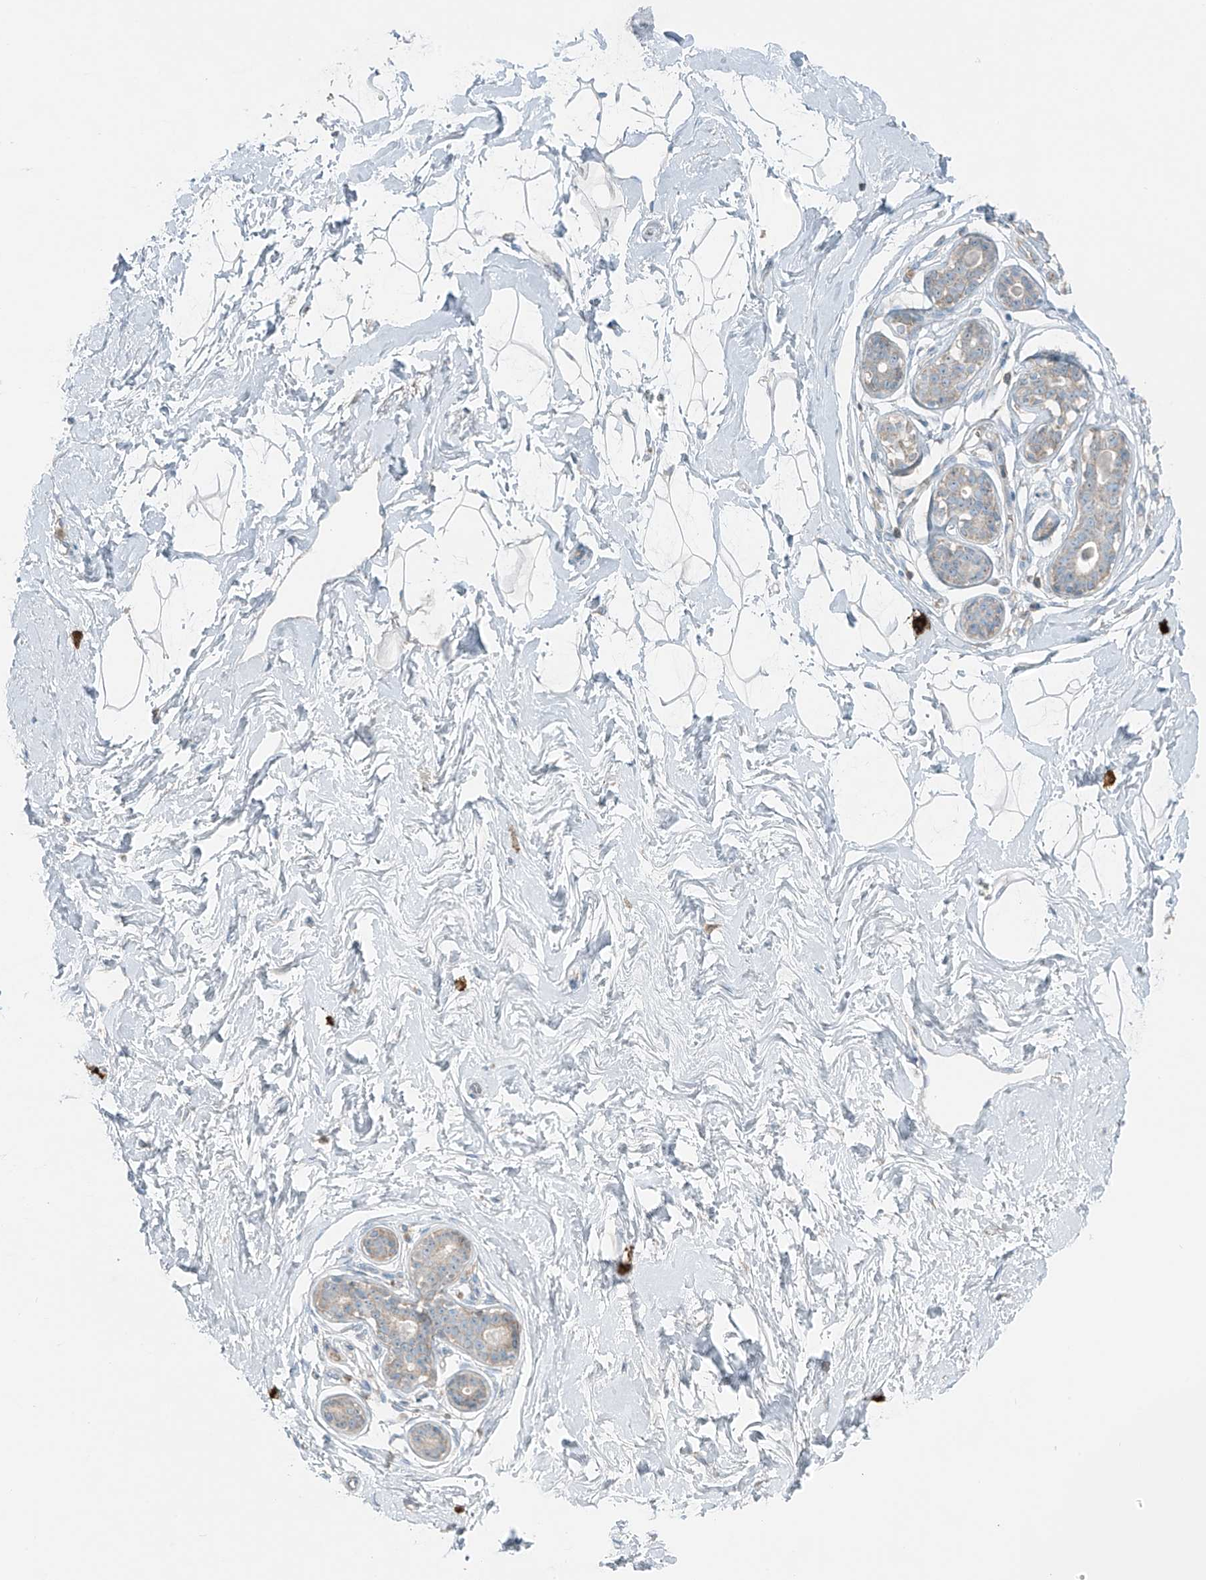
{"staining": {"intensity": "weak", "quantity": ">75%", "location": "cytoplasmic/membranous"}, "tissue": "breast", "cell_type": "Adipocytes", "image_type": "normal", "snomed": [{"axis": "morphology", "description": "Normal tissue, NOS"}, {"axis": "morphology", "description": "Adenoma, NOS"}, {"axis": "topography", "description": "Breast"}], "caption": "This photomicrograph shows immunohistochemistry (IHC) staining of benign human breast, with low weak cytoplasmic/membranous positivity in approximately >75% of adipocytes.", "gene": "FAM131C", "patient": {"sex": "female", "age": 23}}